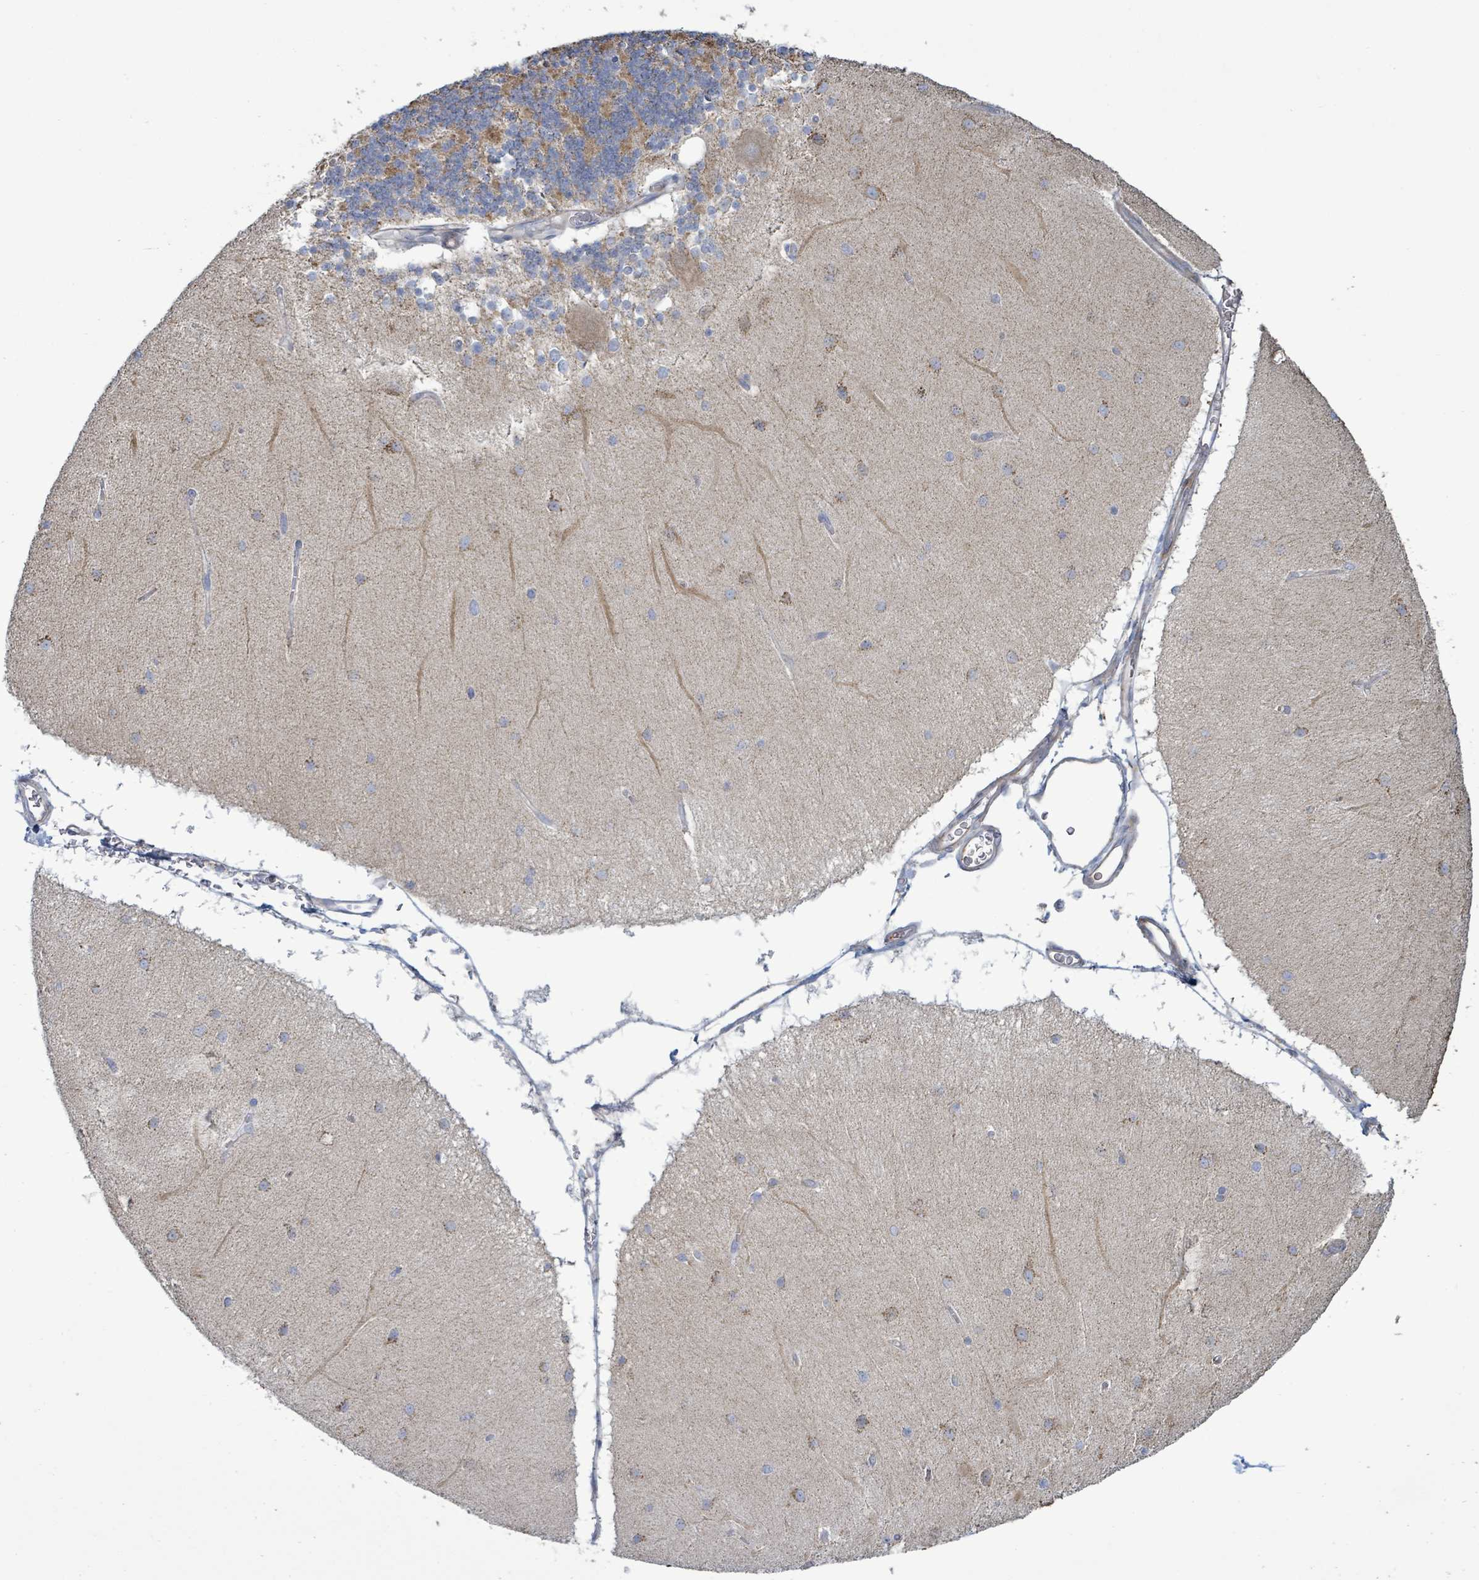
{"staining": {"intensity": "moderate", "quantity": "25%-75%", "location": "cytoplasmic/membranous"}, "tissue": "cerebellum", "cell_type": "Cells in granular layer", "image_type": "normal", "snomed": [{"axis": "morphology", "description": "Normal tissue, NOS"}, {"axis": "topography", "description": "Cerebellum"}], "caption": "Cells in granular layer show medium levels of moderate cytoplasmic/membranous staining in approximately 25%-75% of cells in benign cerebellum. The protein is stained brown, and the nuclei are stained in blue (DAB (3,3'-diaminobenzidine) IHC with brightfield microscopy, high magnification).", "gene": "ALG12", "patient": {"sex": "female", "age": 54}}